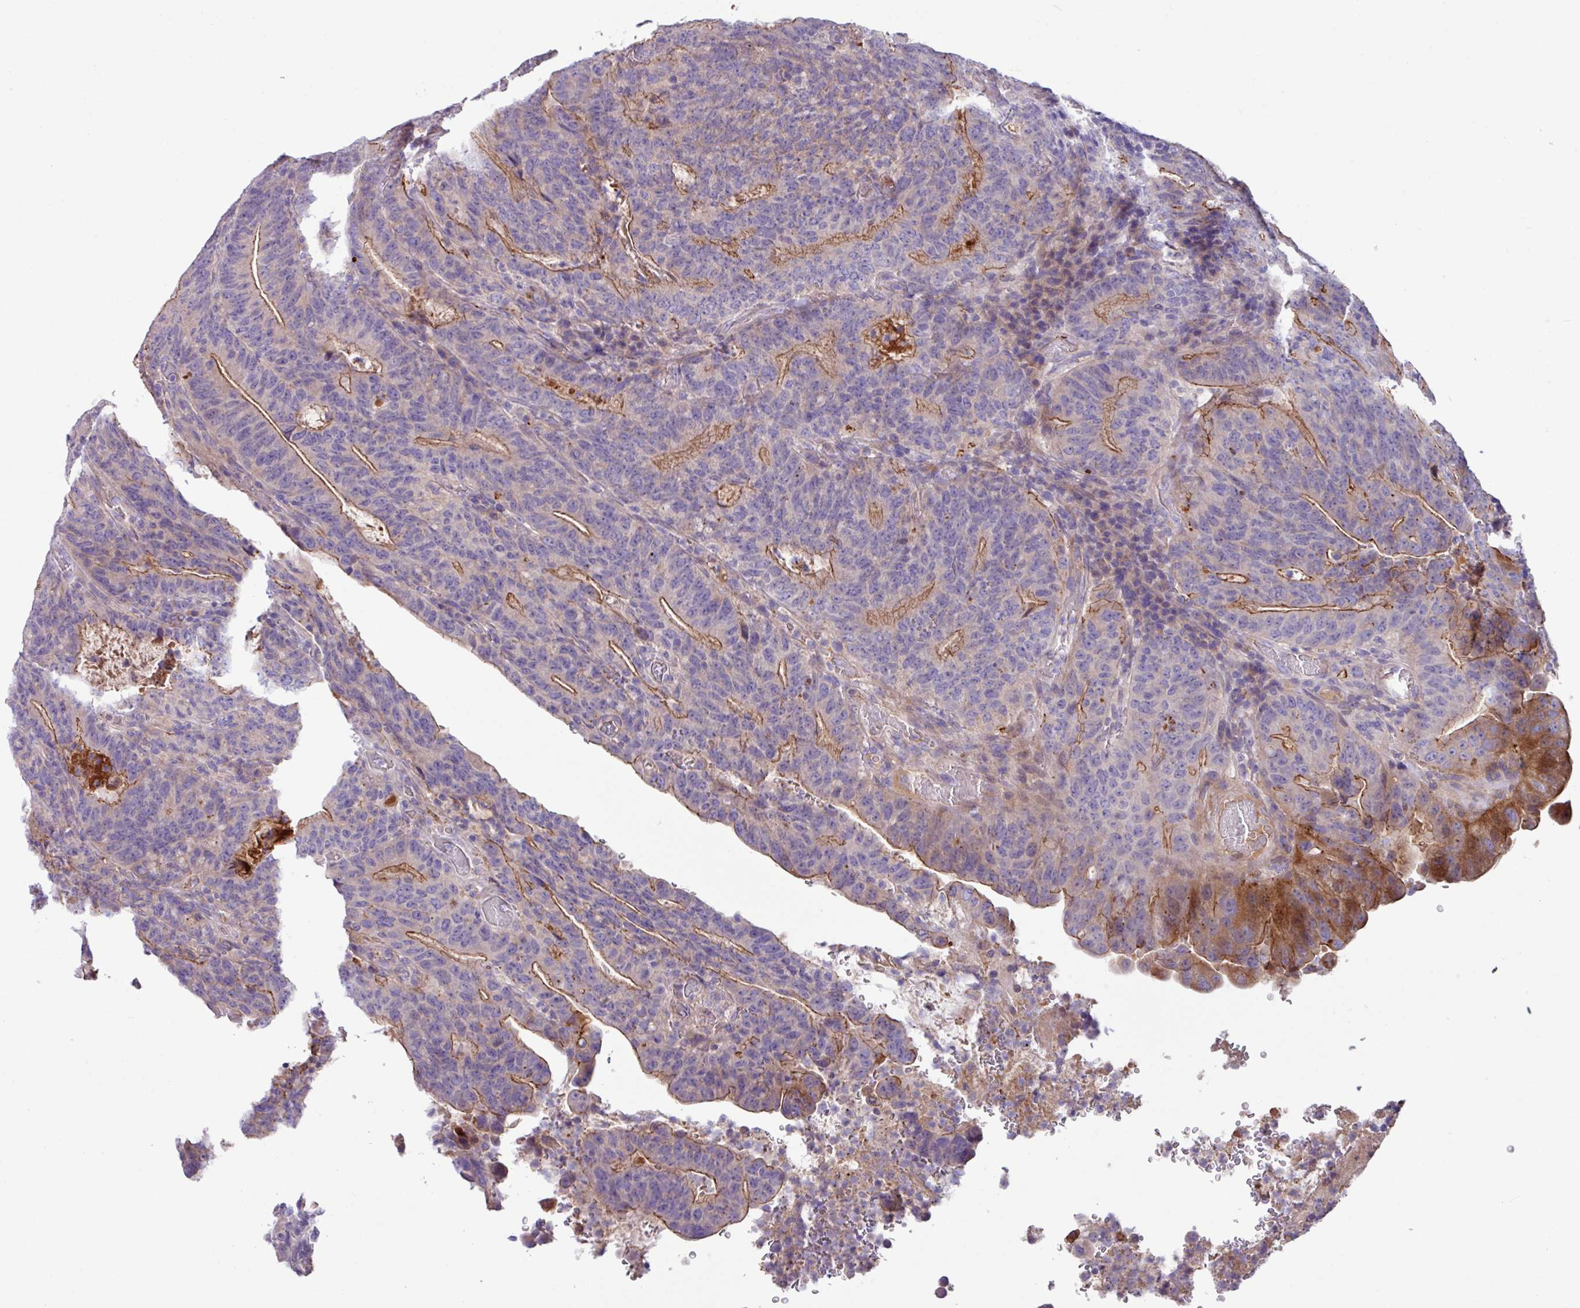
{"staining": {"intensity": "moderate", "quantity": "<25%", "location": "cytoplasmic/membranous"}, "tissue": "colorectal cancer", "cell_type": "Tumor cells", "image_type": "cancer", "snomed": [{"axis": "morphology", "description": "Normal tissue, NOS"}, {"axis": "morphology", "description": "Adenocarcinoma, NOS"}, {"axis": "topography", "description": "Colon"}], "caption": "Tumor cells display low levels of moderate cytoplasmic/membranous positivity in approximately <25% of cells in human colorectal cancer (adenocarcinoma).", "gene": "IQCJ", "patient": {"sex": "female", "age": 75}}